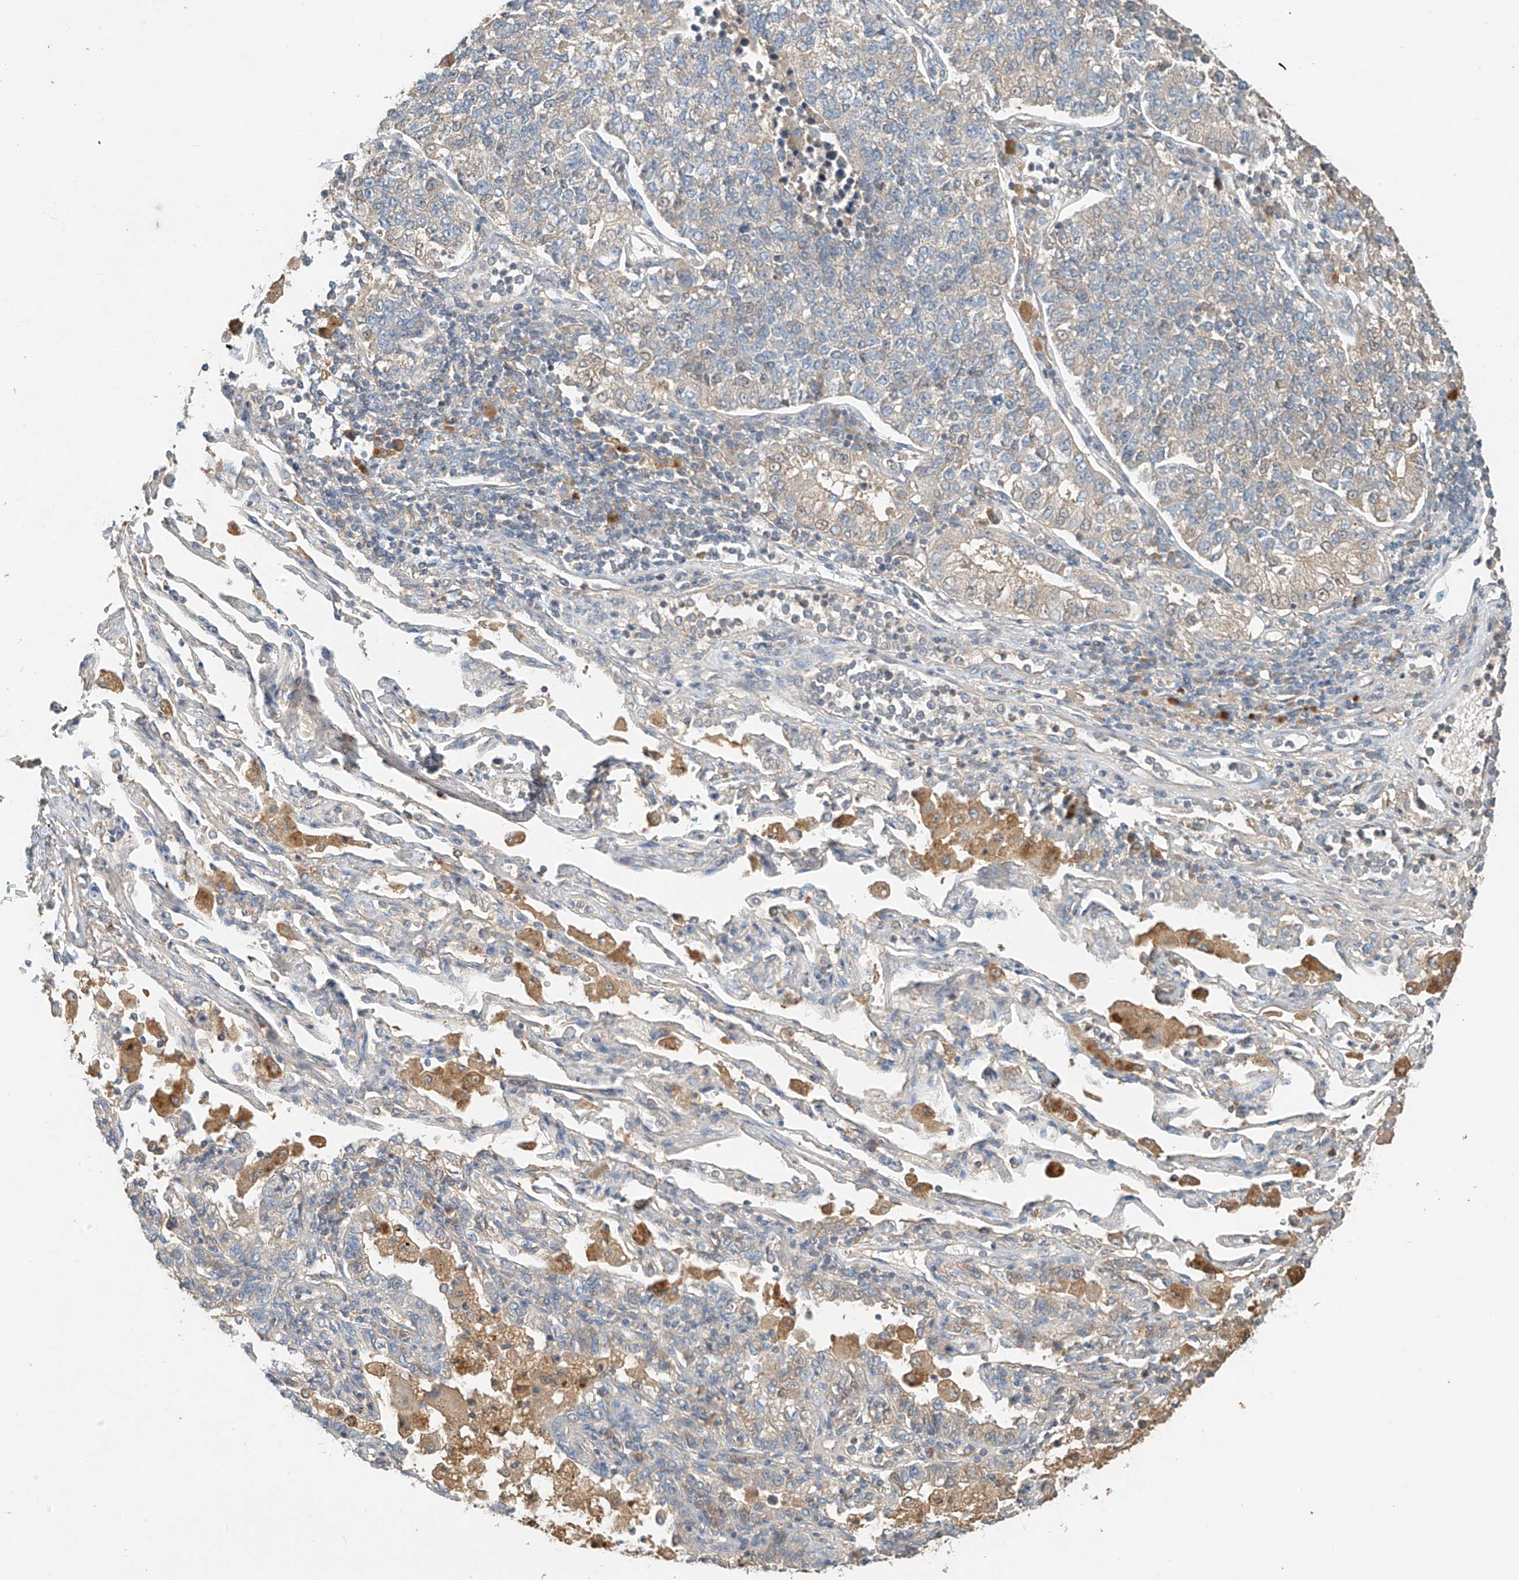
{"staining": {"intensity": "negative", "quantity": "none", "location": "none"}, "tissue": "lung cancer", "cell_type": "Tumor cells", "image_type": "cancer", "snomed": [{"axis": "morphology", "description": "Adenocarcinoma, NOS"}, {"axis": "topography", "description": "Lung"}], "caption": "Tumor cells are negative for protein expression in human lung adenocarcinoma. (Immunohistochemistry, brightfield microscopy, high magnification).", "gene": "GNB1L", "patient": {"sex": "male", "age": 49}}